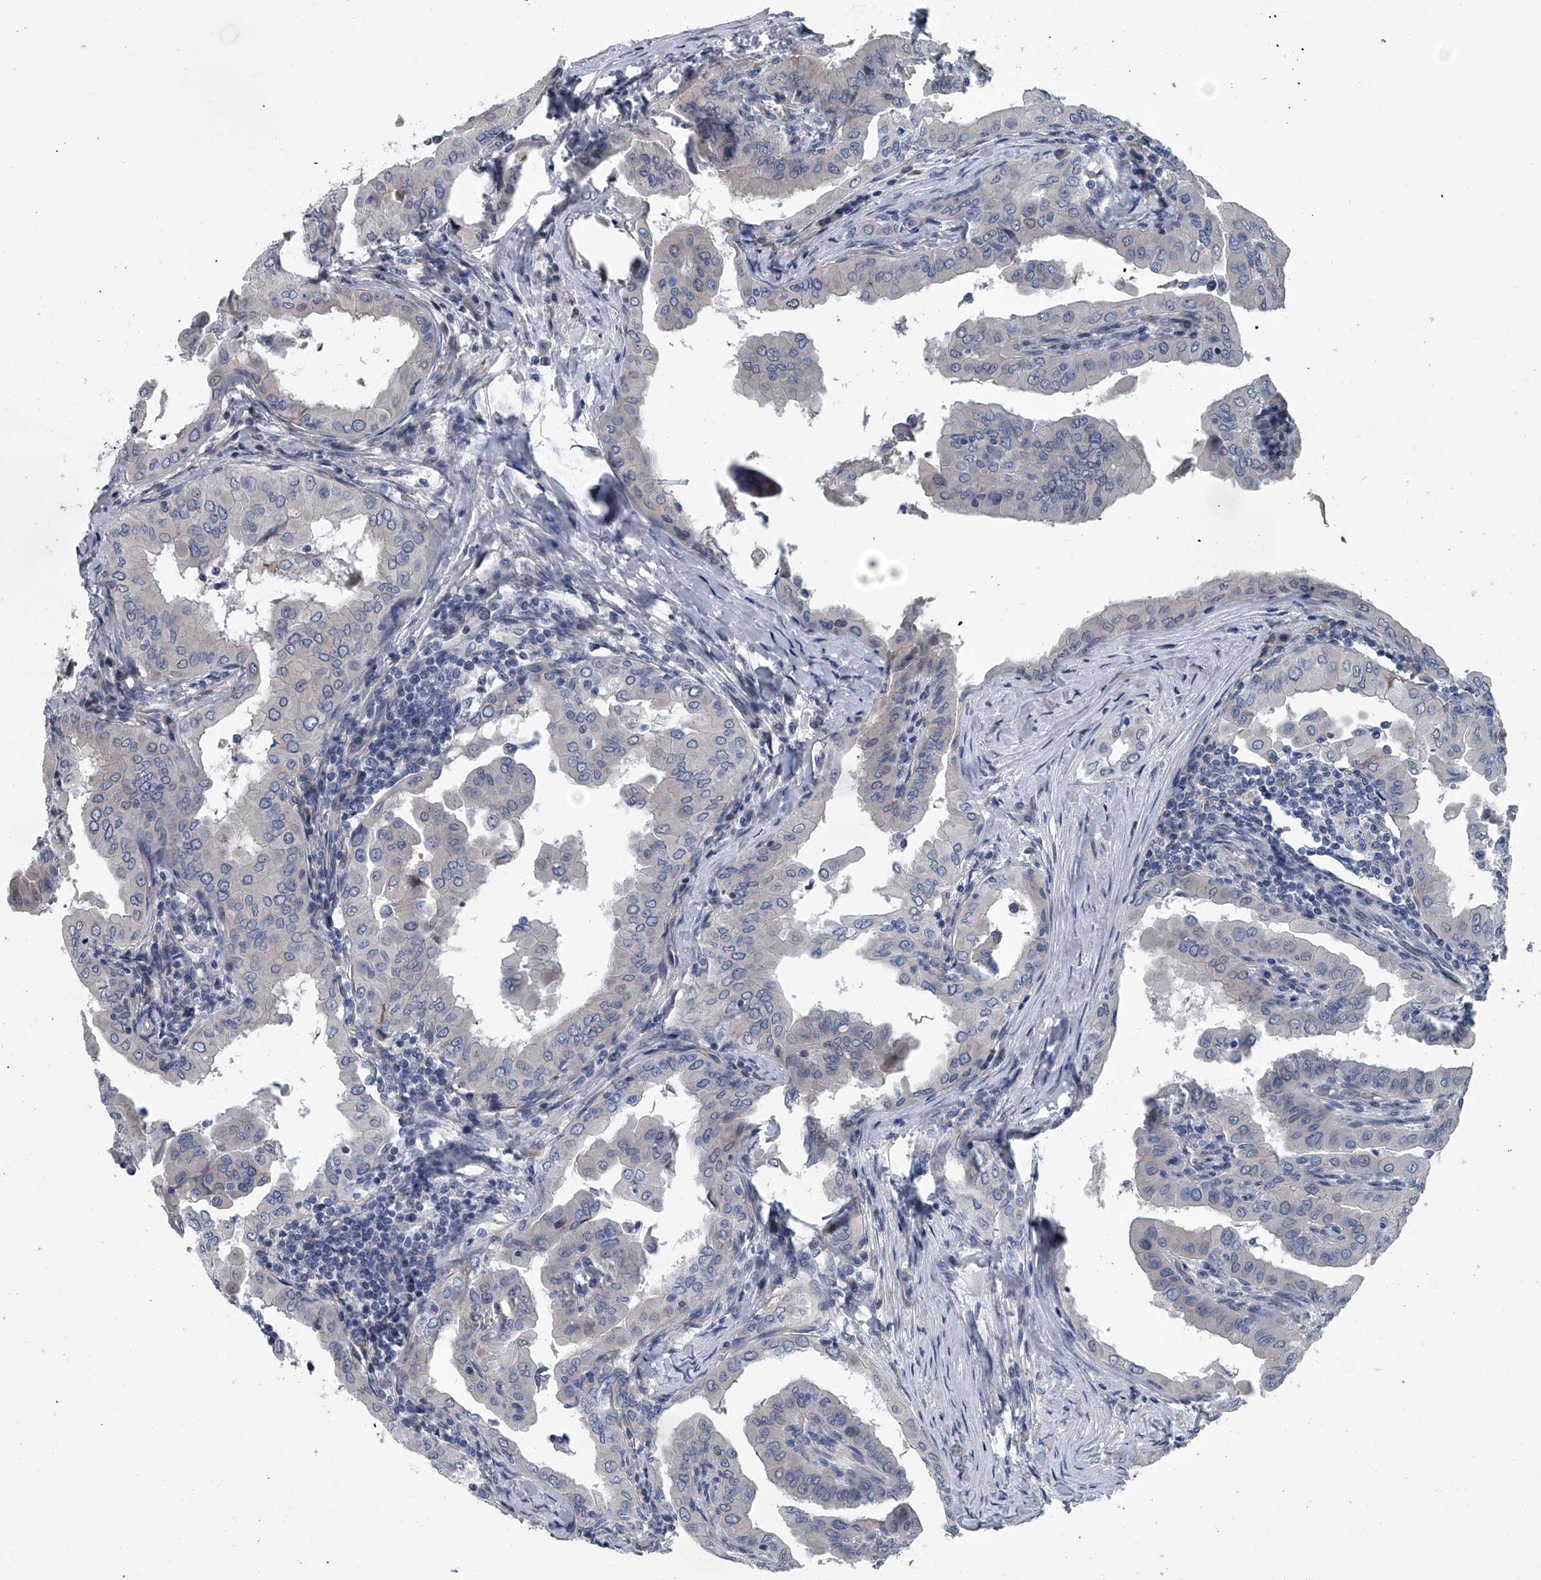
{"staining": {"intensity": "negative", "quantity": "none", "location": "none"}, "tissue": "thyroid cancer", "cell_type": "Tumor cells", "image_type": "cancer", "snomed": [{"axis": "morphology", "description": "Papillary adenocarcinoma, NOS"}, {"axis": "topography", "description": "Thyroid gland"}], "caption": "There is no significant expression in tumor cells of thyroid papillary adenocarcinoma. (Stains: DAB (3,3'-diaminobenzidine) immunohistochemistry with hematoxylin counter stain, Microscopy: brightfield microscopy at high magnification).", "gene": "ABCG1", "patient": {"sex": "male", "age": 33}}